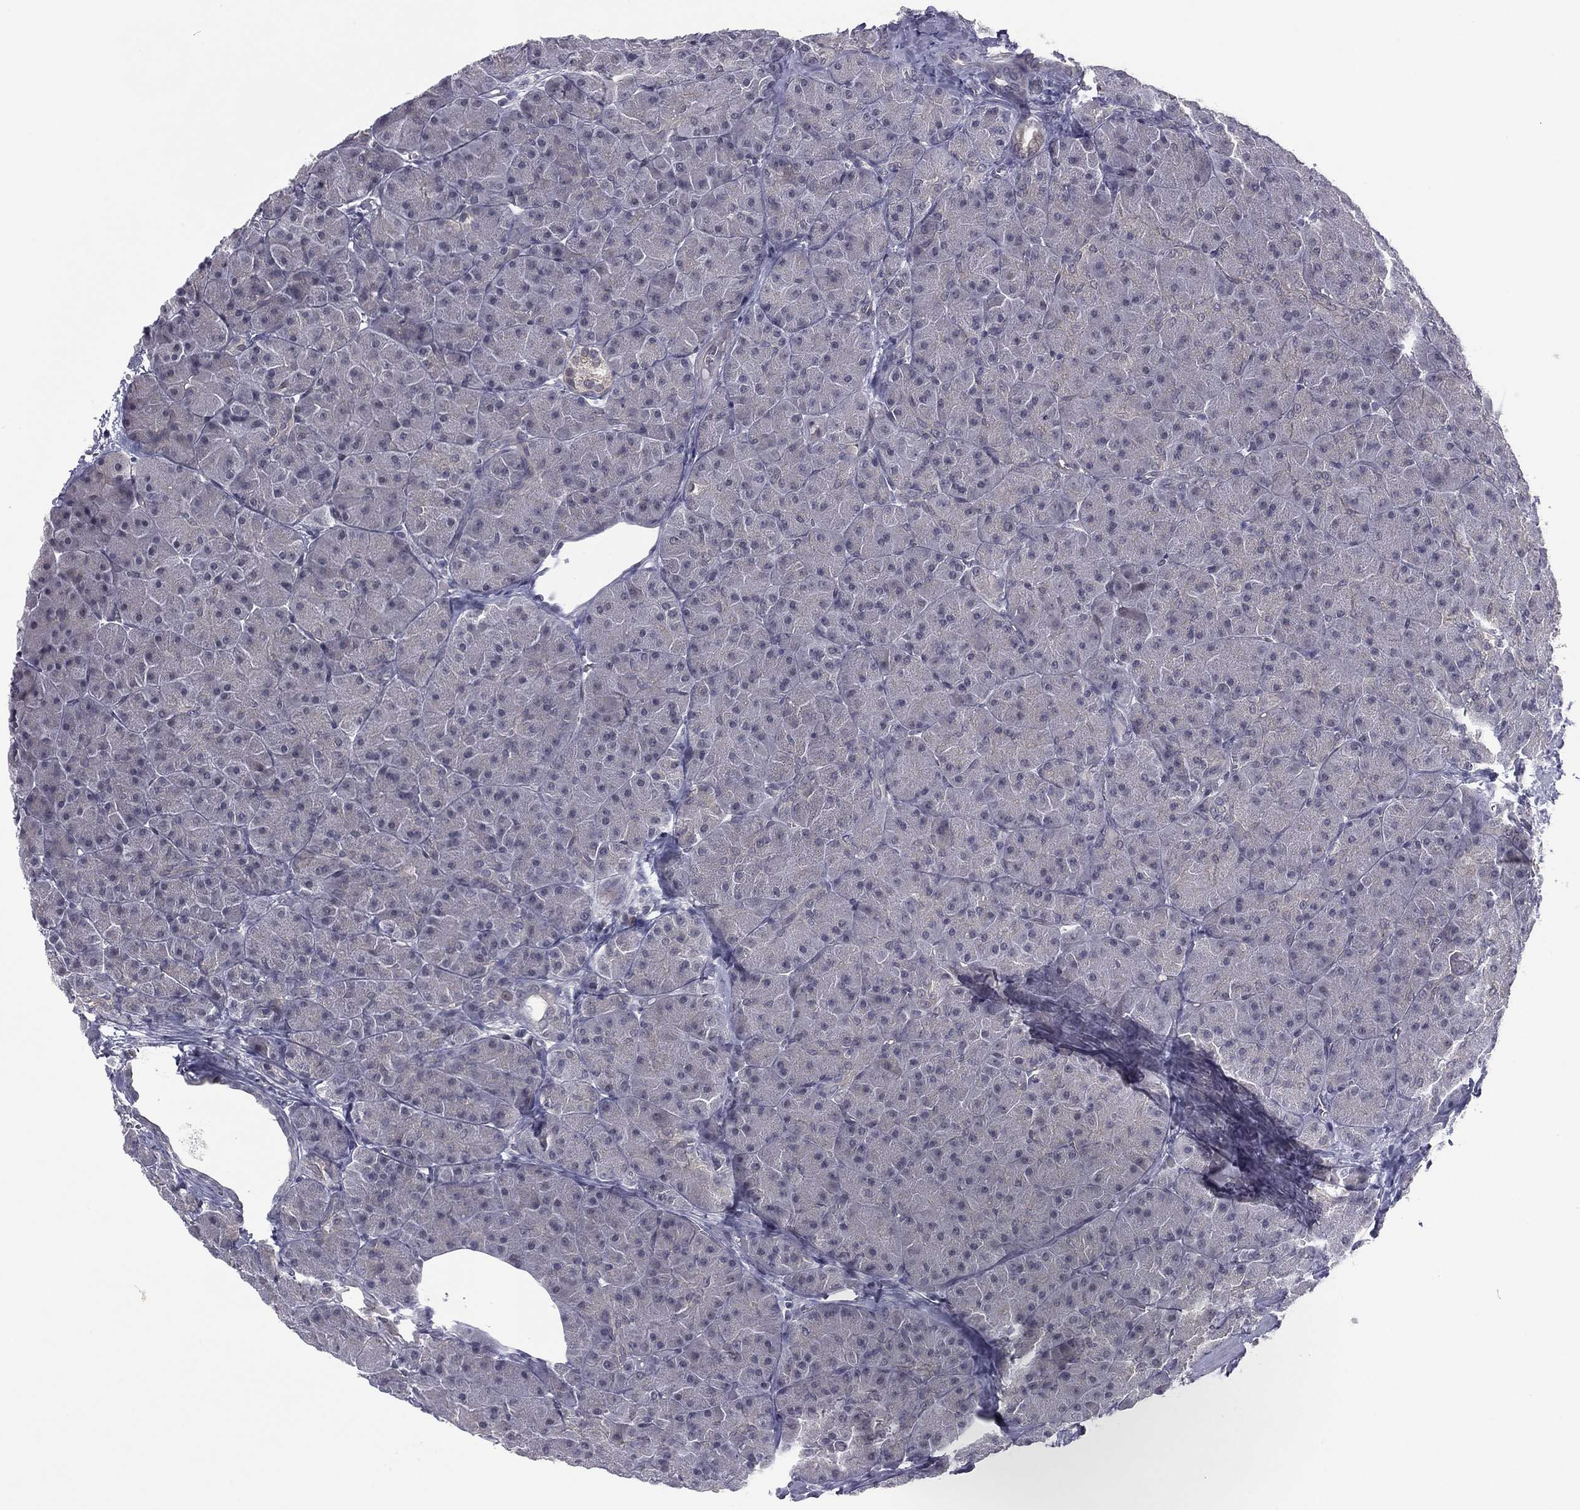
{"staining": {"intensity": "negative", "quantity": "none", "location": "none"}, "tissue": "pancreas", "cell_type": "Exocrine glandular cells", "image_type": "normal", "snomed": [{"axis": "morphology", "description": "Normal tissue, NOS"}, {"axis": "topography", "description": "Pancreas"}], "caption": "Immunohistochemistry histopathology image of benign pancreas: pancreas stained with DAB demonstrates no significant protein staining in exocrine glandular cells.", "gene": "ACTRT2", "patient": {"sex": "male", "age": 61}}